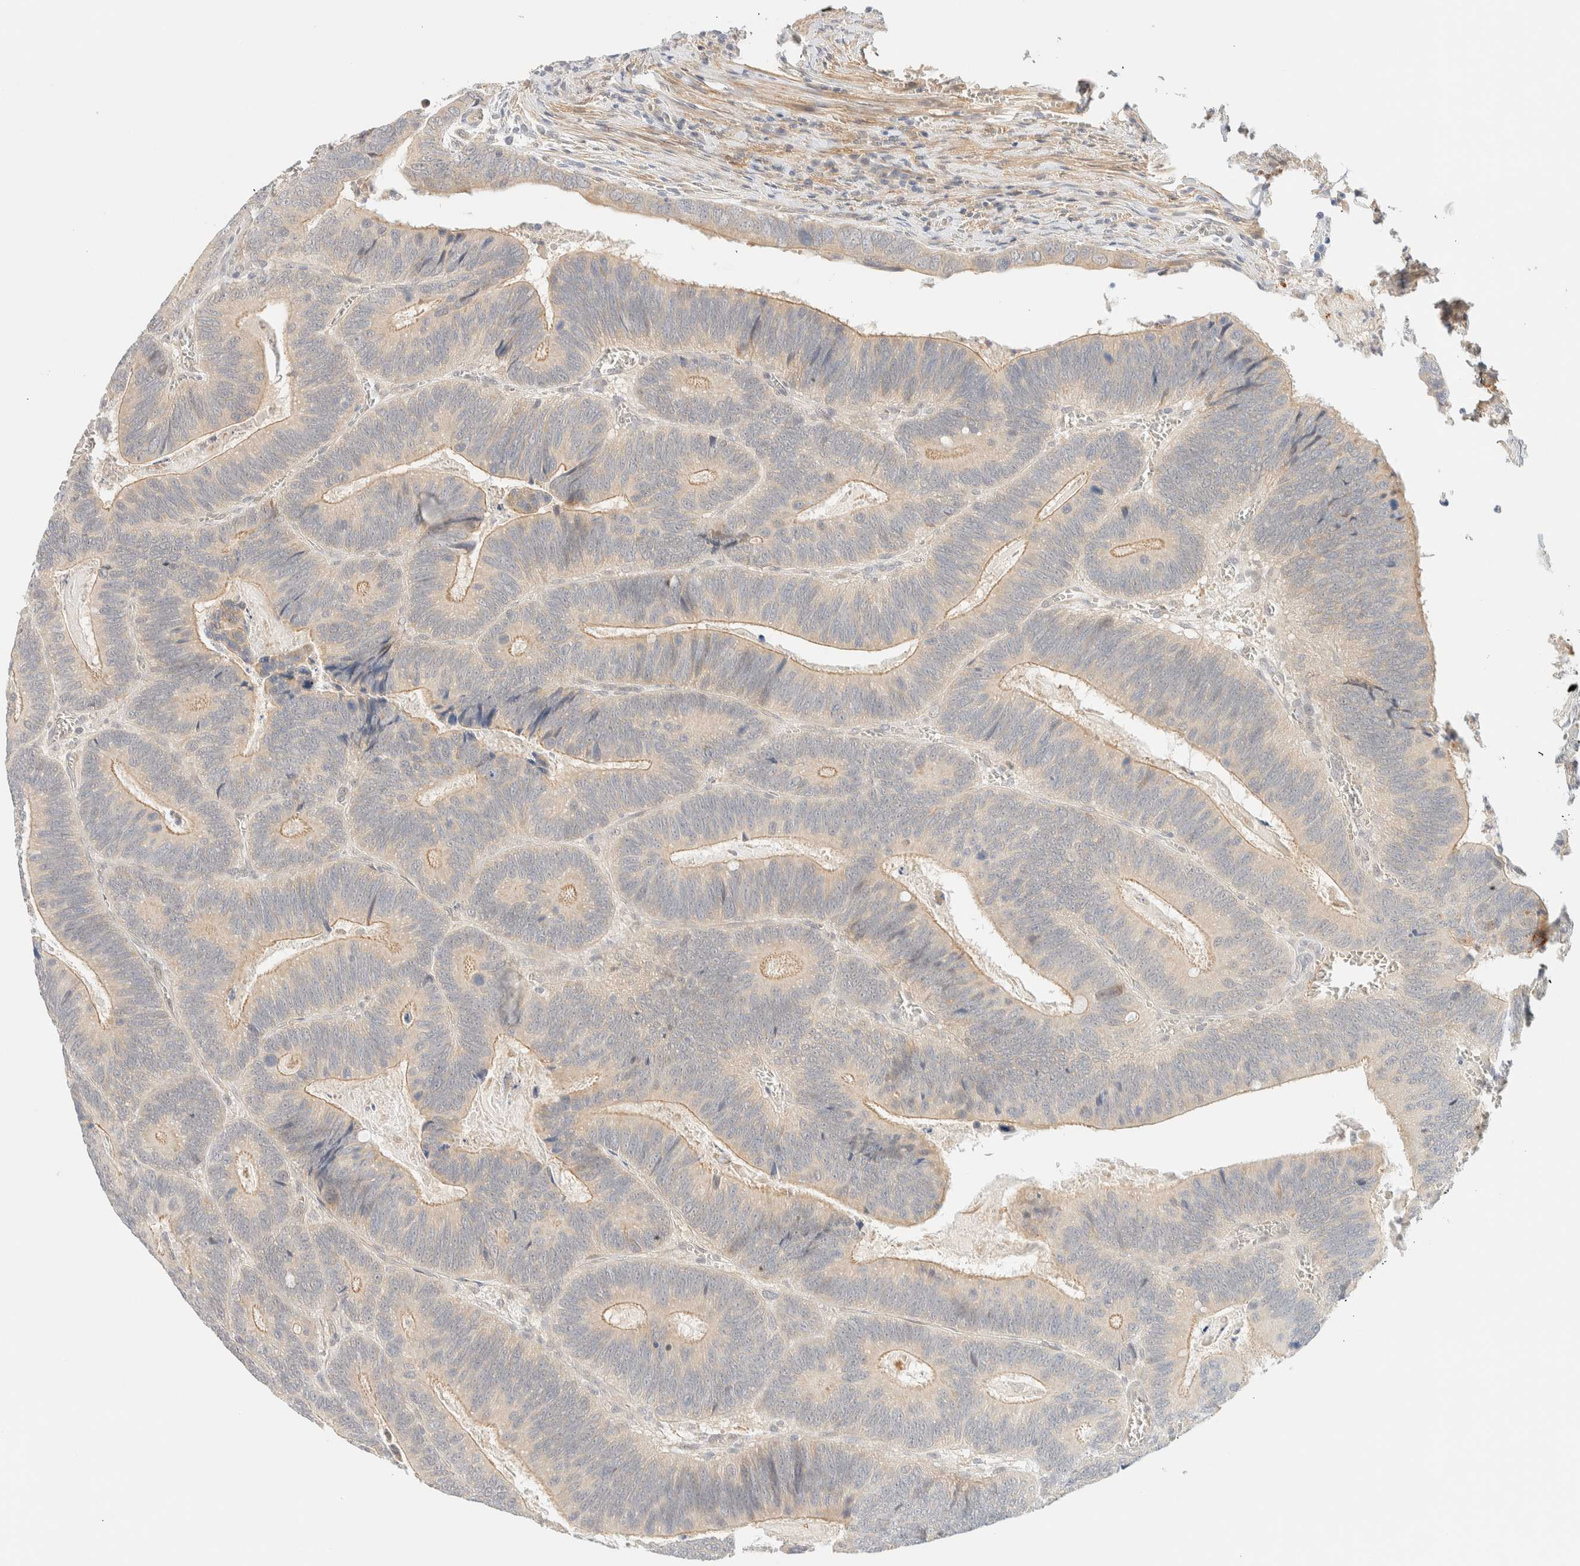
{"staining": {"intensity": "weak", "quantity": "25%-75%", "location": "cytoplasmic/membranous"}, "tissue": "colorectal cancer", "cell_type": "Tumor cells", "image_type": "cancer", "snomed": [{"axis": "morphology", "description": "Inflammation, NOS"}, {"axis": "morphology", "description": "Adenocarcinoma, NOS"}, {"axis": "topography", "description": "Colon"}], "caption": "Protein analysis of colorectal cancer tissue shows weak cytoplasmic/membranous expression in approximately 25%-75% of tumor cells. Using DAB (3,3'-diaminobenzidine) (brown) and hematoxylin (blue) stains, captured at high magnification using brightfield microscopy.", "gene": "TNK1", "patient": {"sex": "male", "age": 72}}